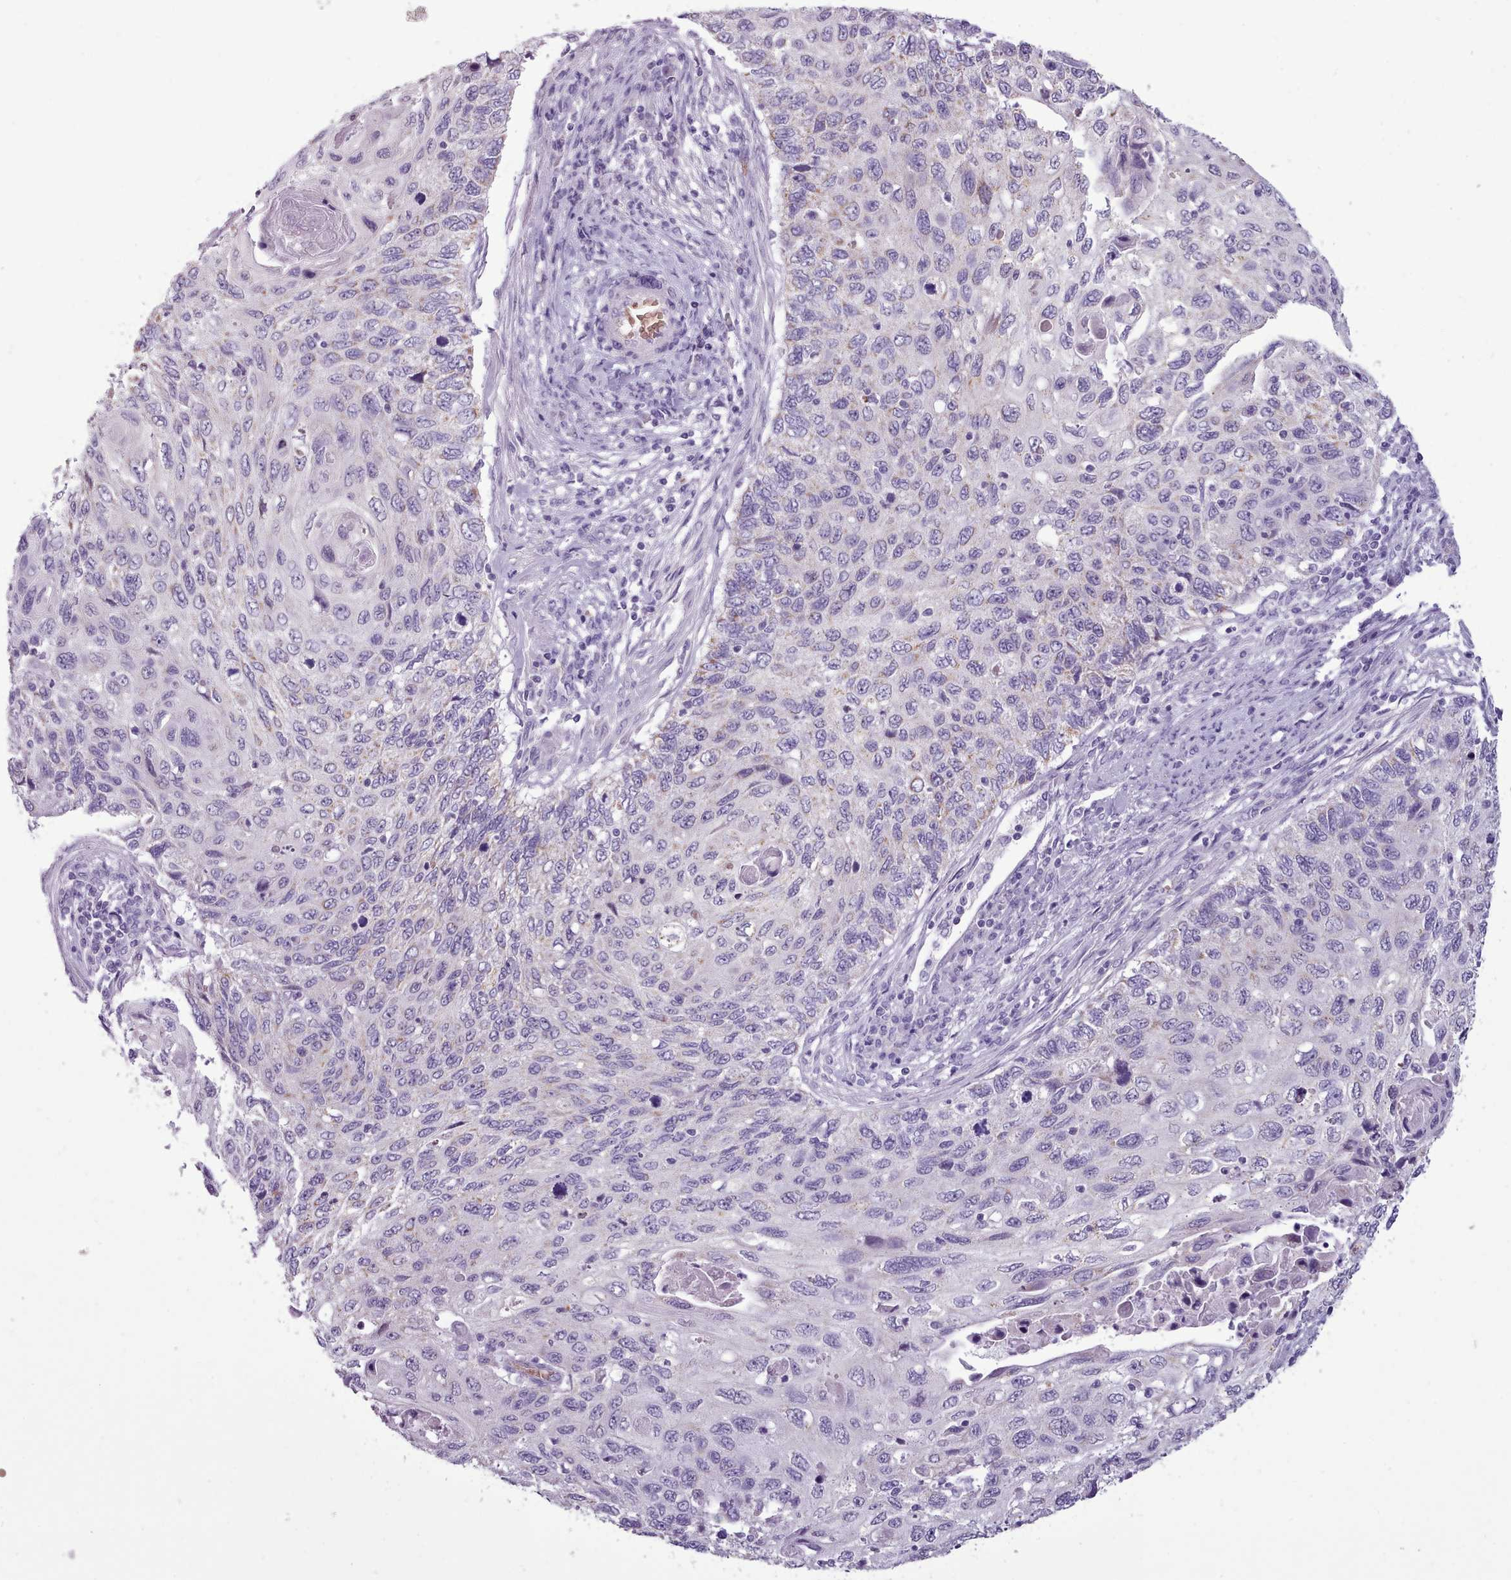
{"staining": {"intensity": "weak", "quantity": "<25%", "location": "cytoplasmic/membranous"}, "tissue": "cervical cancer", "cell_type": "Tumor cells", "image_type": "cancer", "snomed": [{"axis": "morphology", "description": "Squamous cell carcinoma, NOS"}, {"axis": "topography", "description": "Cervix"}], "caption": "Tumor cells show no significant expression in cervical cancer.", "gene": "AK4", "patient": {"sex": "female", "age": 70}}